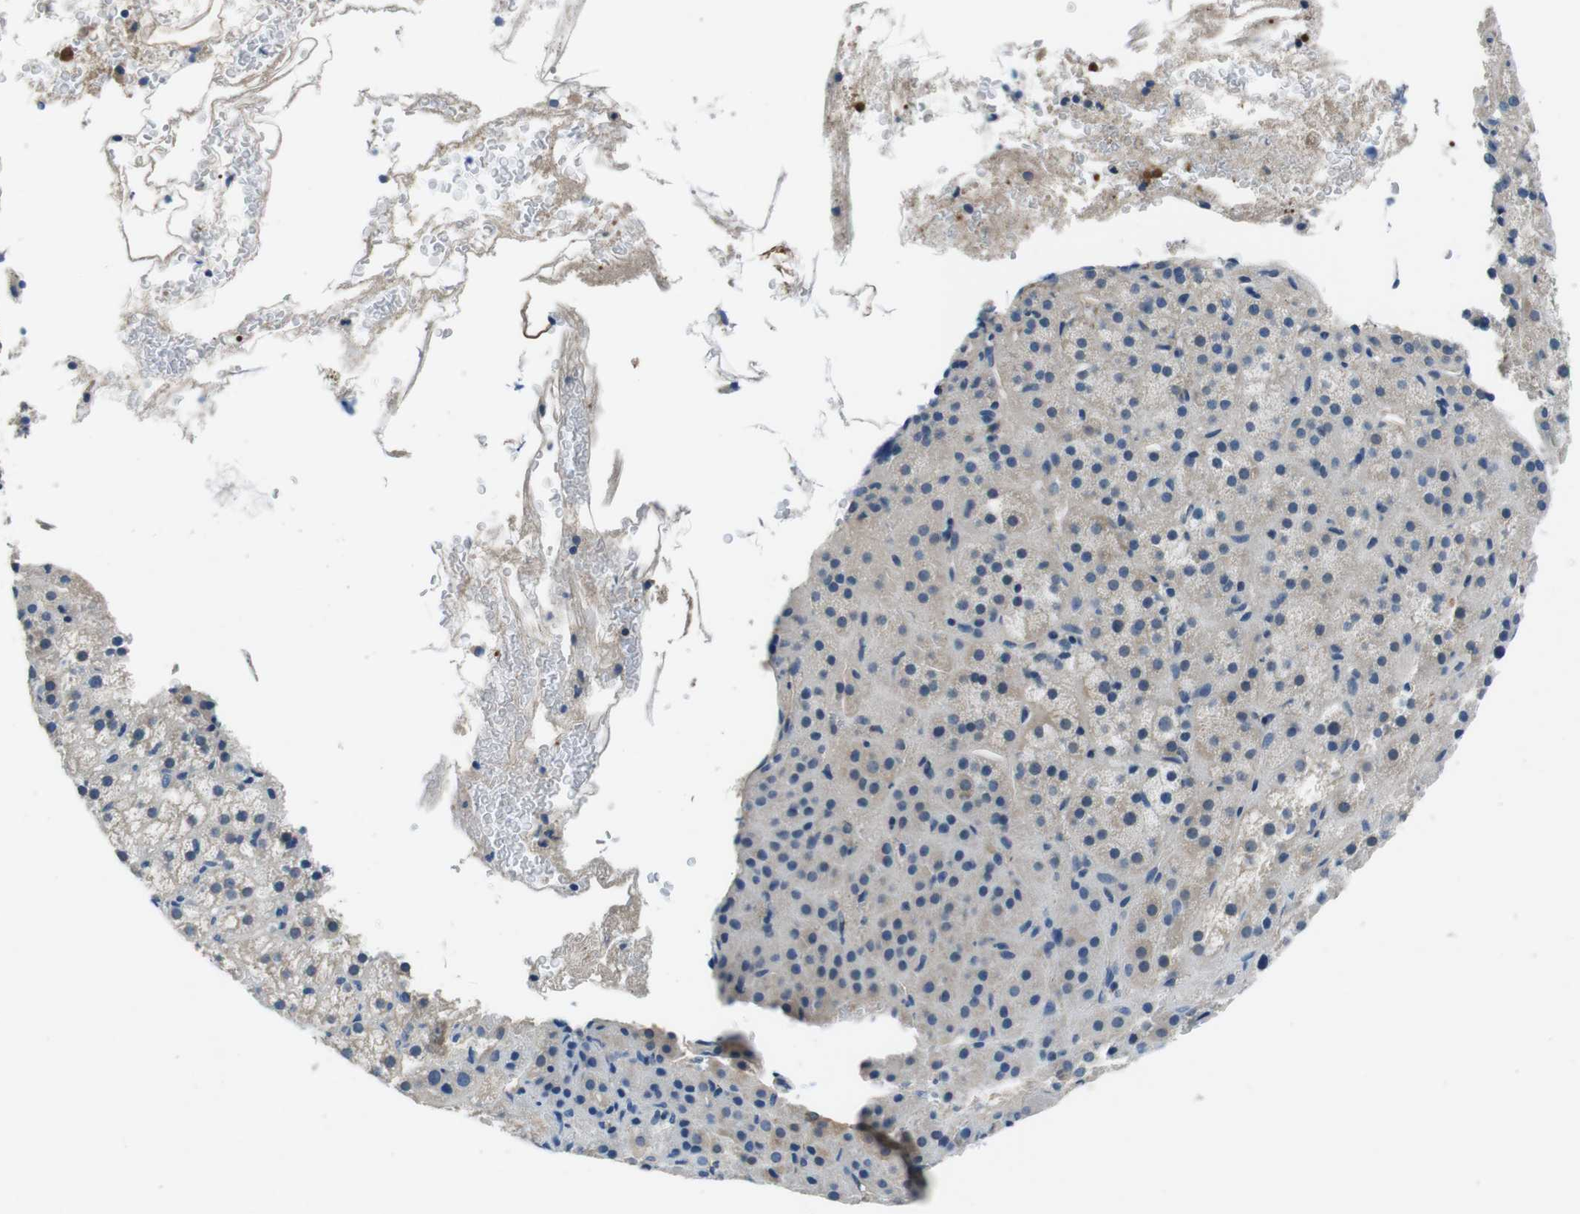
{"staining": {"intensity": "moderate", "quantity": "<25%", "location": "cytoplasmic/membranous"}, "tissue": "adrenal gland", "cell_type": "Glandular cells", "image_type": "normal", "snomed": [{"axis": "morphology", "description": "Normal tissue, NOS"}, {"axis": "topography", "description": "Adrenal gland"}], "caption": "Adrenal gland stained for a protein (brown) shows moderate cytoplasmic/membranous positive positivity in approximately <25% of glandular cells.", "gene": "CASQ1", "patient": {"sex": "female", "age": 57}}